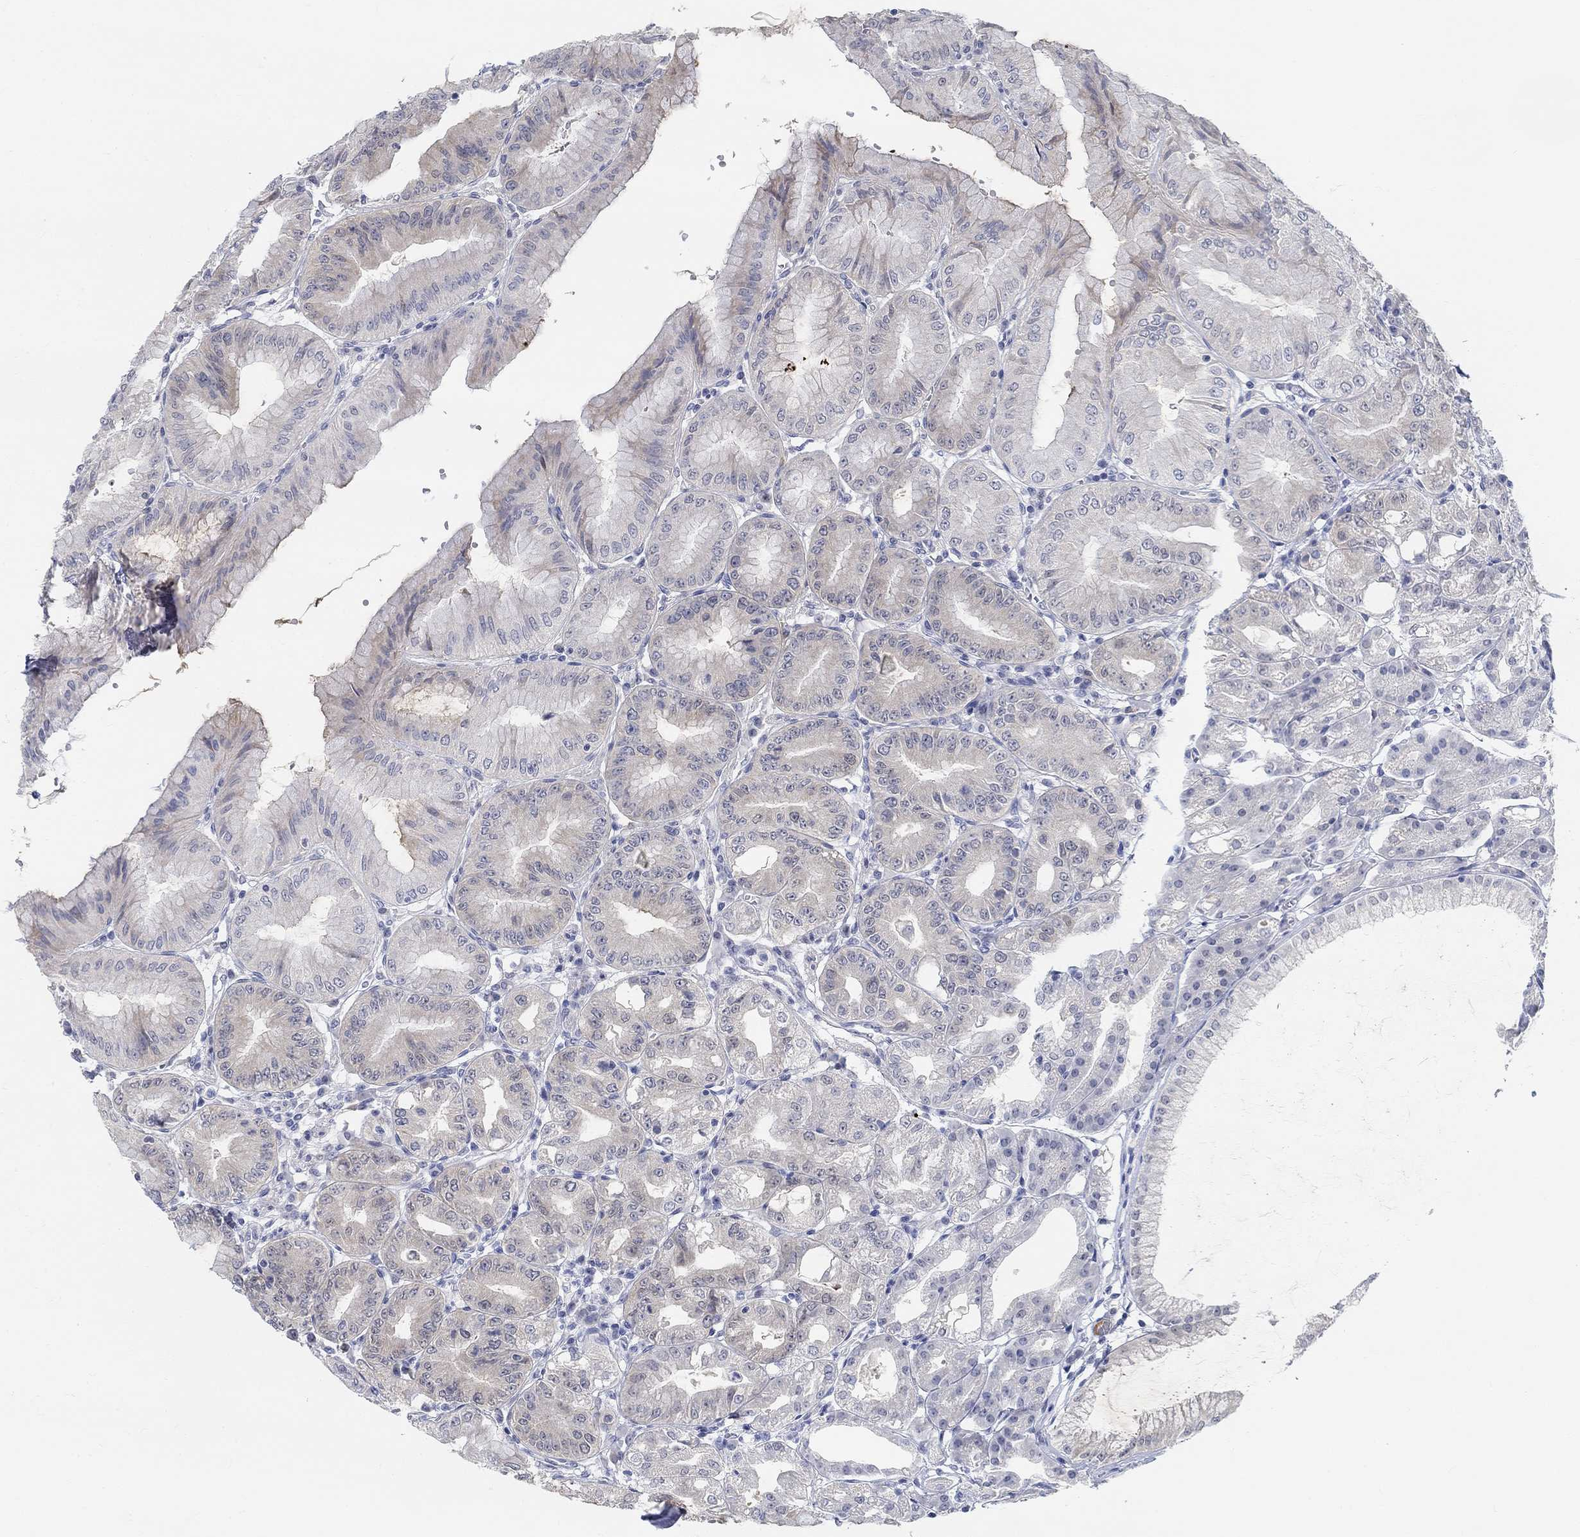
{"staining": {"intensity": "weak", "quantity": "<25%", "location": "cytoplasmic/membranous"}, "tissue": "stomach", "cell_type": "Glandular cells", "image_type": "normal", "snomed": [{"axis": "morphology", "description": "Normal tissue, NOS"}, {"axis": "topography", "description": "Stomach"}], "caption": "Micrograph shows no protein staining in glandular cells of unremarkable stomach. Nuclei are stained in blue.", "gene": "SNTG2", "patient": {"sex": "male", "age": 71}}